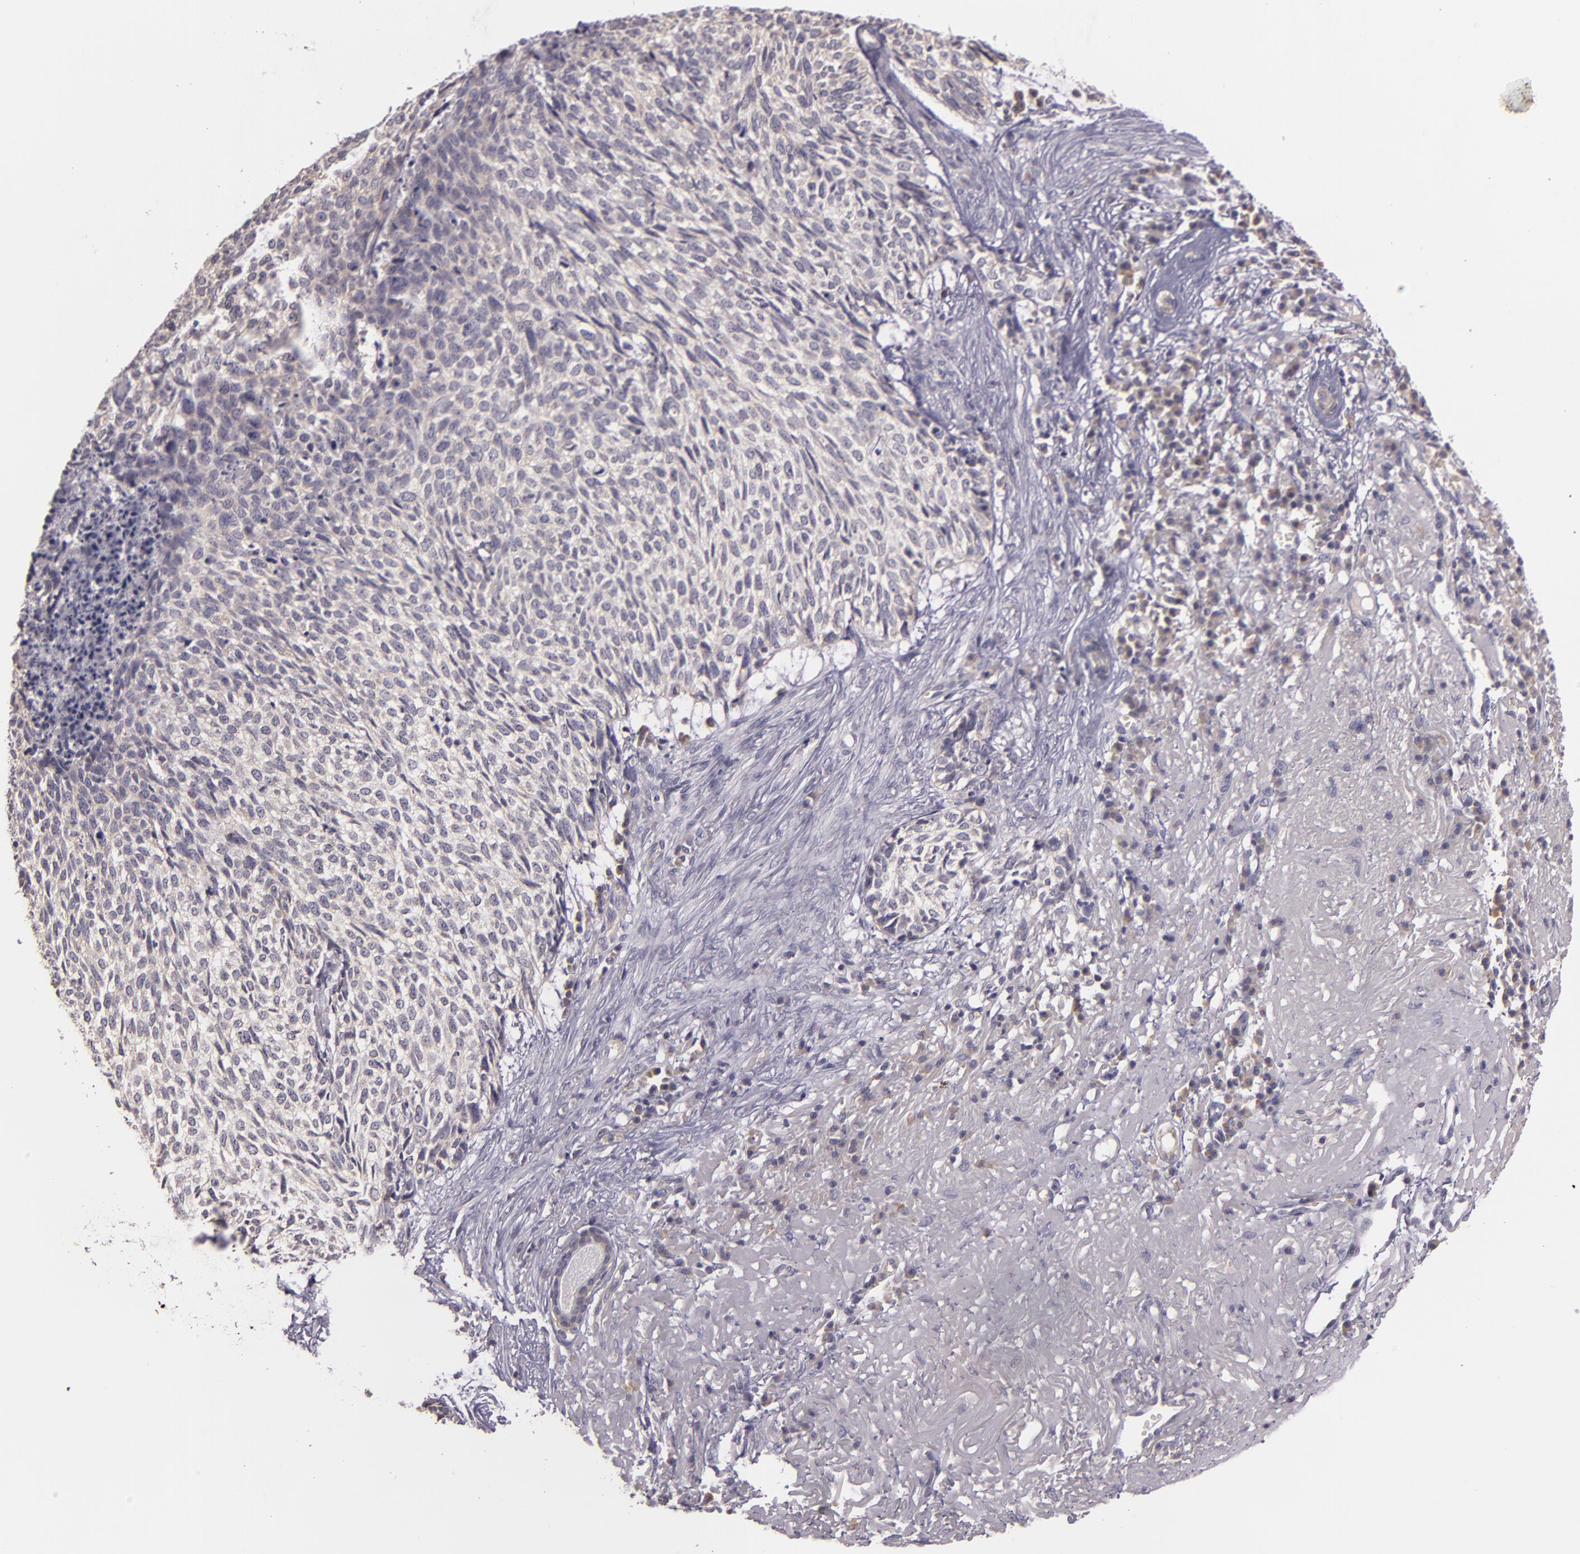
{"staining": {"intensity": "weak", "quantity": "<25%", "location": "none"}, "tissue": "skin cancer", "cell_type": "Tumor cells", "image_type": "cancer", "snomed": [{"axis": "morphology", "description": "Basal cell carcinoma"}, {"axis": "topography", "description": "Skin"}], "caption": "Tumor cells are negative for protein expression in human skin cancer.", "gene": "RALGAPA1", "patient": {"sex": "female", "age": 89}}